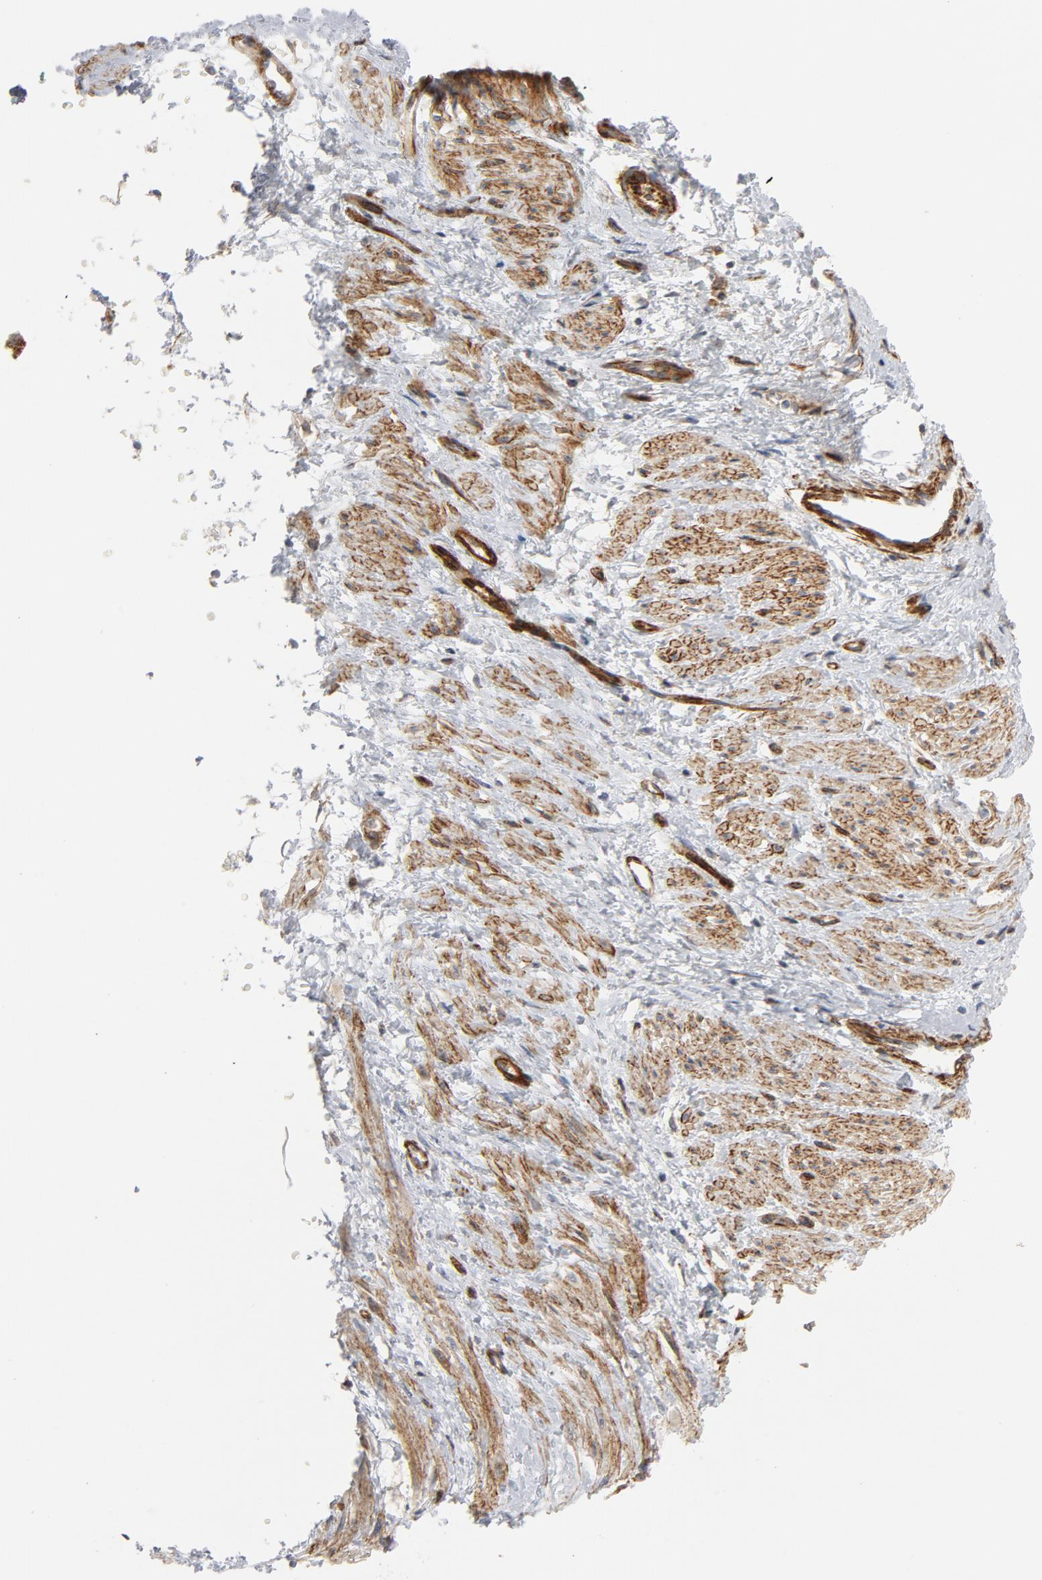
{"staining": {"intensity": "strong", "quantity": "25%-75%", "location": "cytoplasmic/membranous"}, "tissue": "smooth muscle", "cell_type": "Smooth muscle cells", "image_type": "normal", "snomed": [{"axis": "morphology", "description": "Normal tissue, NOS"}, {"axis": "topography", "description": "Smooth muscle"}, {"axis": "topography", "description": "Uterus"}], "caption": "This is a histology image of IHC staining of normal smooth muscle, which shows strong staining in the cytoplasmic/membranous of smooth muscle cells.", "gene": "GNG2", "patient": {"sex": "female", "age": 39}}